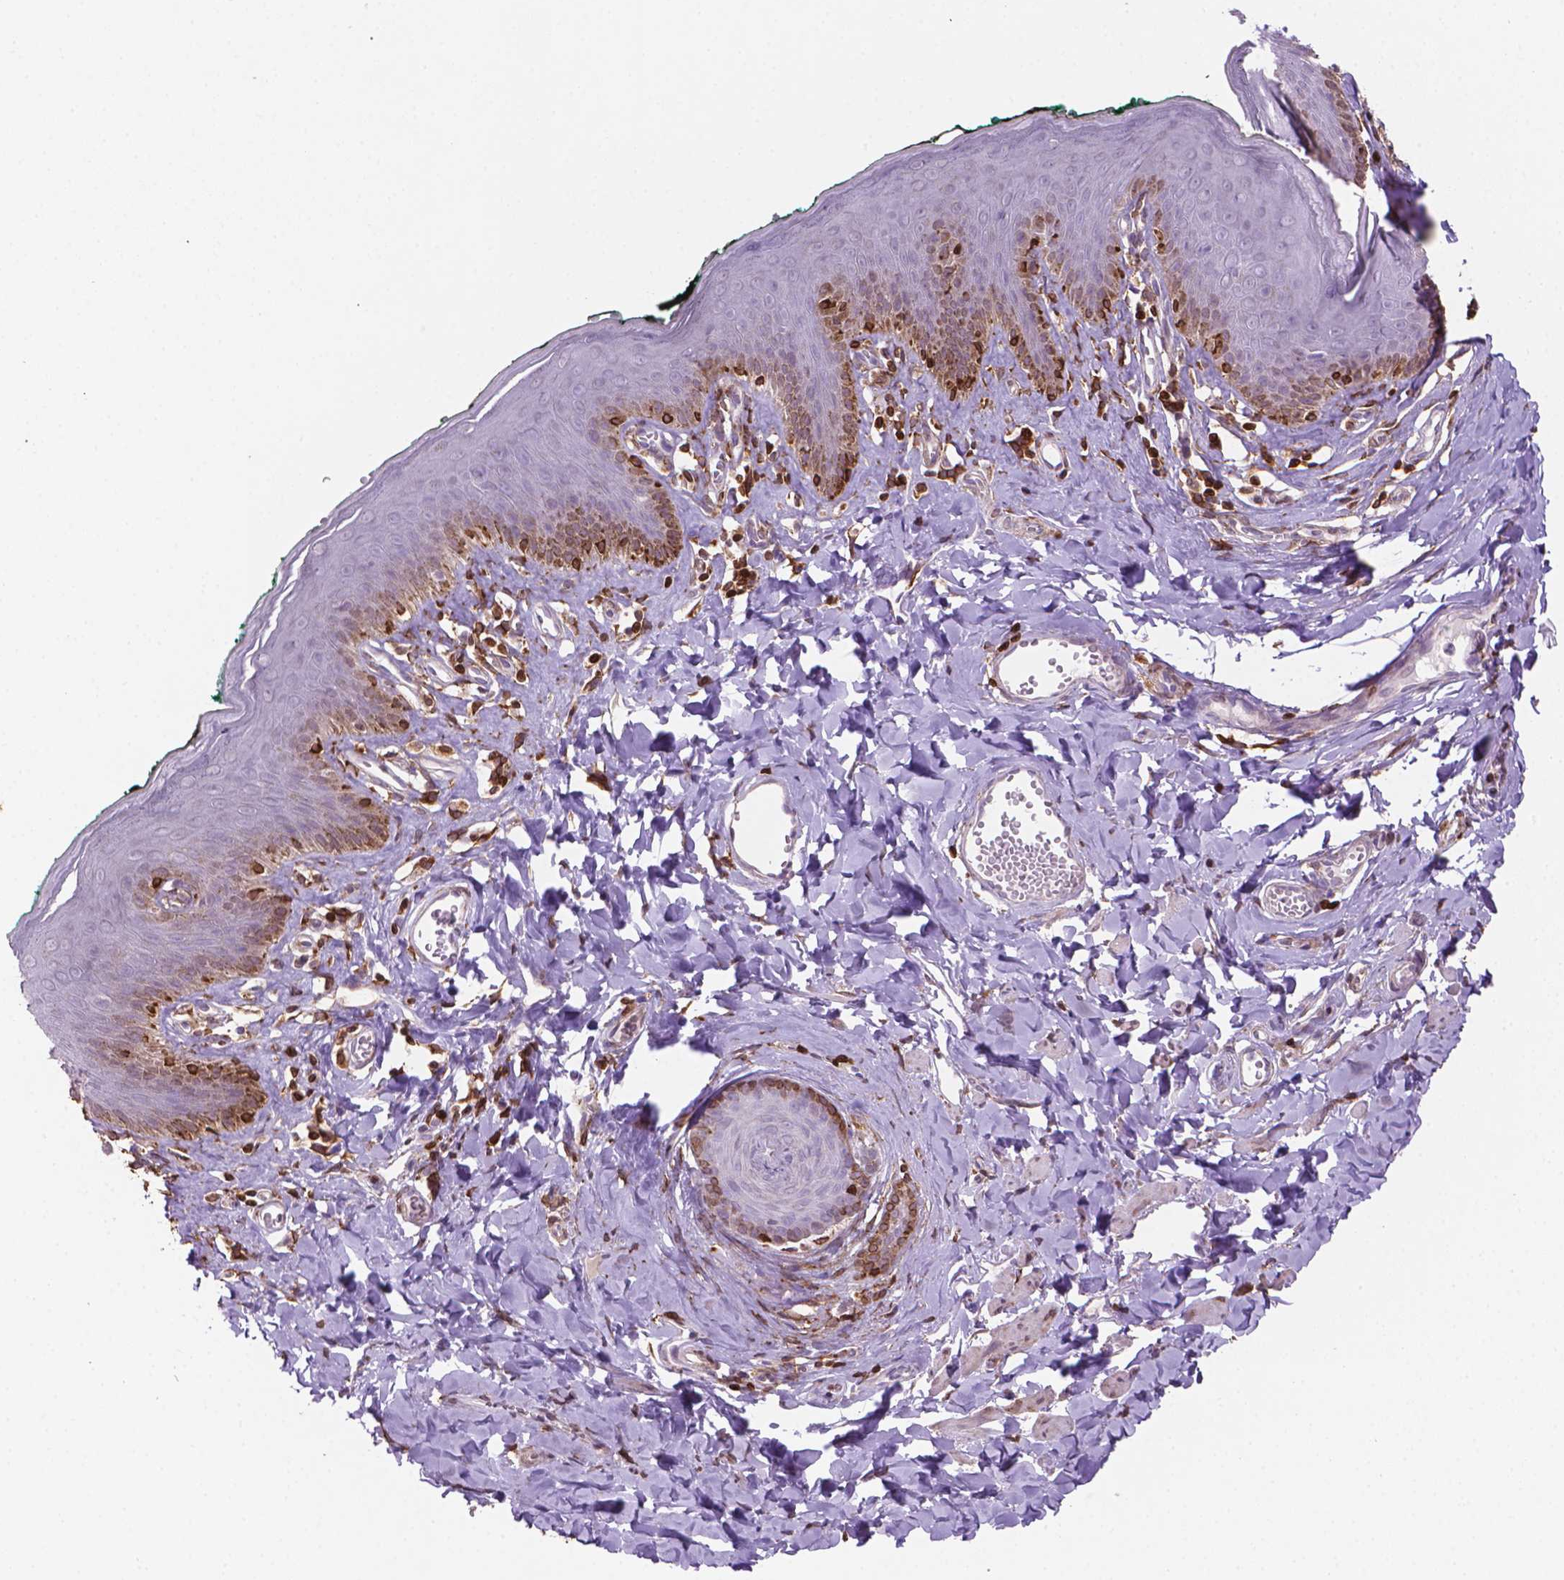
{"staining": {"intensity": "strong", "quantity": "<25%", "location": "cytoplasmic/membranous"}, "tissue": "skin", "cell_type": "Epidermal cells", "image_type": "normal", "snomed": [{"axis": "morphology", "description": "Normal tissue, NOS"}, {"axis": "topography", "description": "Vulva"}, {"axis": "topography", "description": "Peripheral nerve tissue"}], "caption": "A high-resolution image shows immunohistochemistry staining of benign skin, which demonstrates strong cytoplasmic/membranous expression in approximately <25% of epidermal cells. (DAB (3,3'-diaminobenzidine) IHC with brightfield microscopy, high magnification).", "gene": "BCL2", "patient": {"sex": "female", "age": 66}}